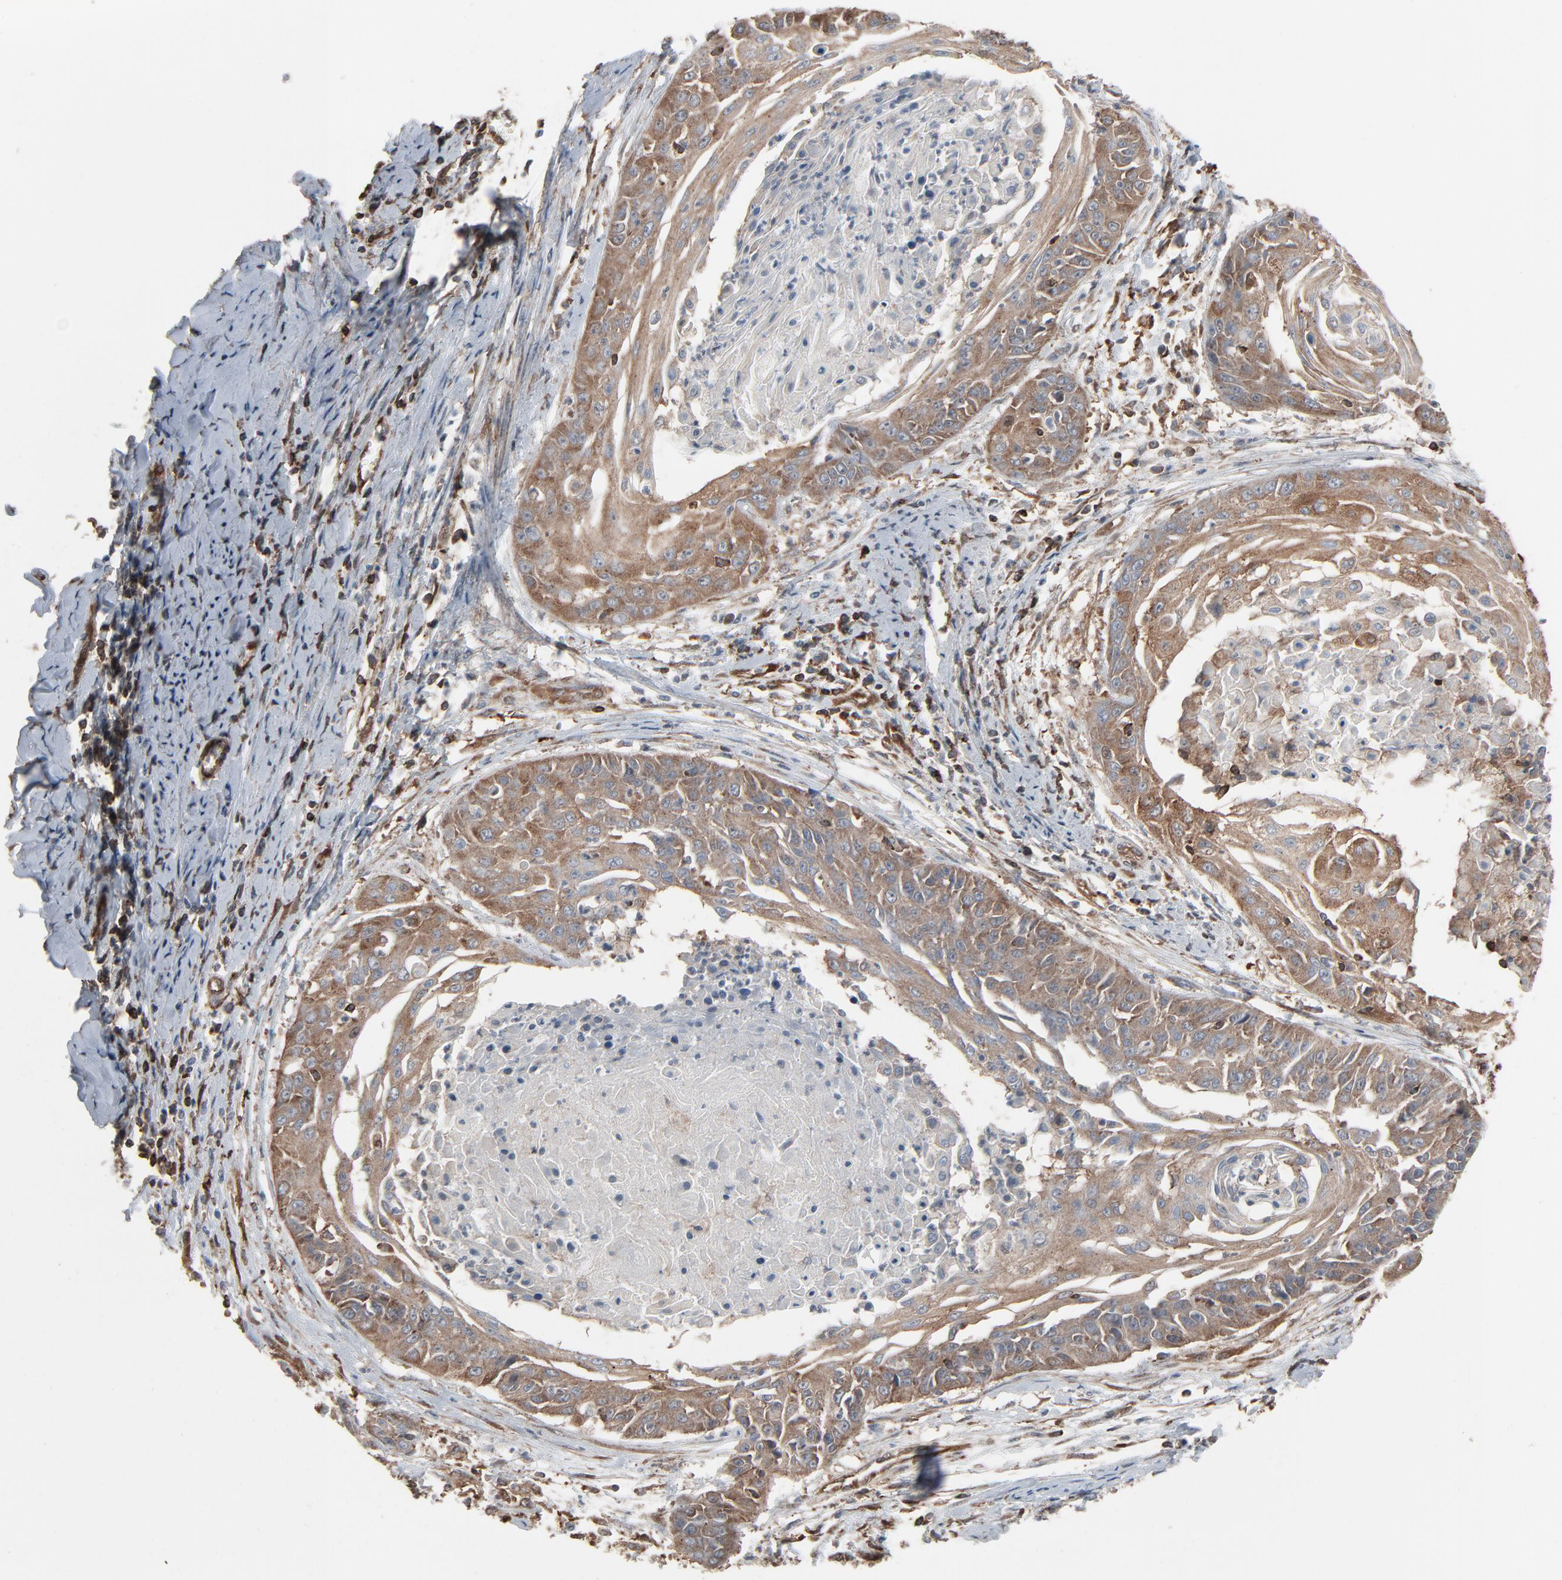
{"staining": {"intensity": "weak", "quantity": ">75%", "location": "cytoplasmic/membranous"}, "tissue": "cervical cancer", "cell_type": "Tumor cells", "image_type": "cancer", "snomed": [{"axis": "morphology", "description": "Squamous cell carcinoma, NOS"}, {"axis": "topography", "description": "Cervix"}], "caption": "This is a micrograph of immunohistochemistry staining of cervical cancer, which shows weak staining in the cytoplasmic/membranous of tumor cells.", "gene": "OPTN", "patient": {"sex": "female", "age": 64}}